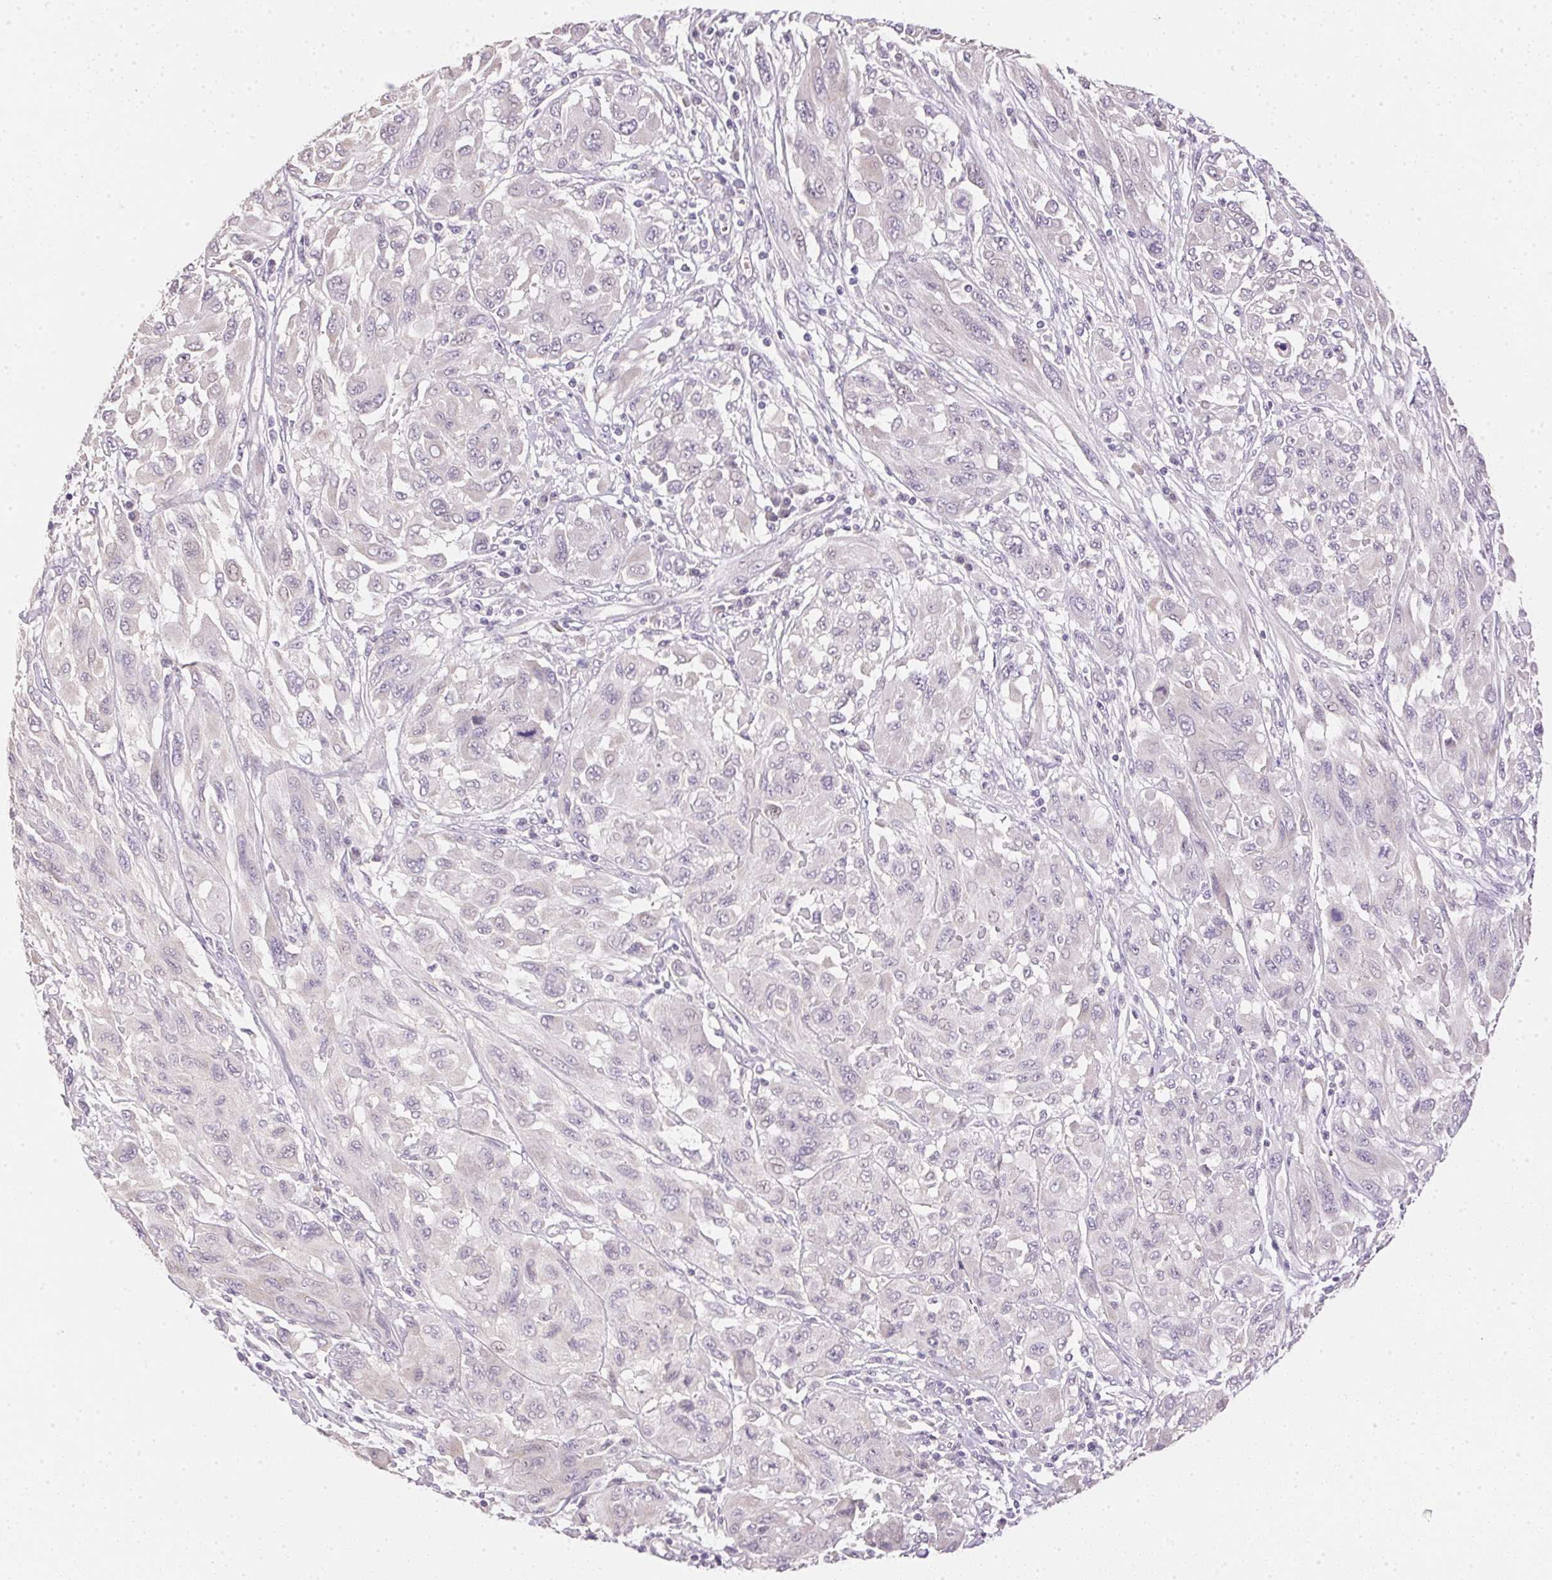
{"staining": {"intensity": "negative", "quantity": "none", "location": "none"}, "tissue": "melanoma", "cell_type": "Tumor cells", "image_type": "cancer", "snomed": [{"axis": "morphology", "description": "Malignant melanoma, NOS"}, {"axis": "topography", "description": "Skin"}], "caption": "Immunohistochemistry (IHC) photomicrograph of neoplastic tissue: malignant melanoma stained with DAB shows no significant protein positivity in tumor cells. The staining was performed using DAB to visualize the protein expression in brown, while the nuclei were stained in blue with hematoxylin (Magnification: 20x).", "gene": "DHCR24", "patient": {"sex": "female", "age": 91}}